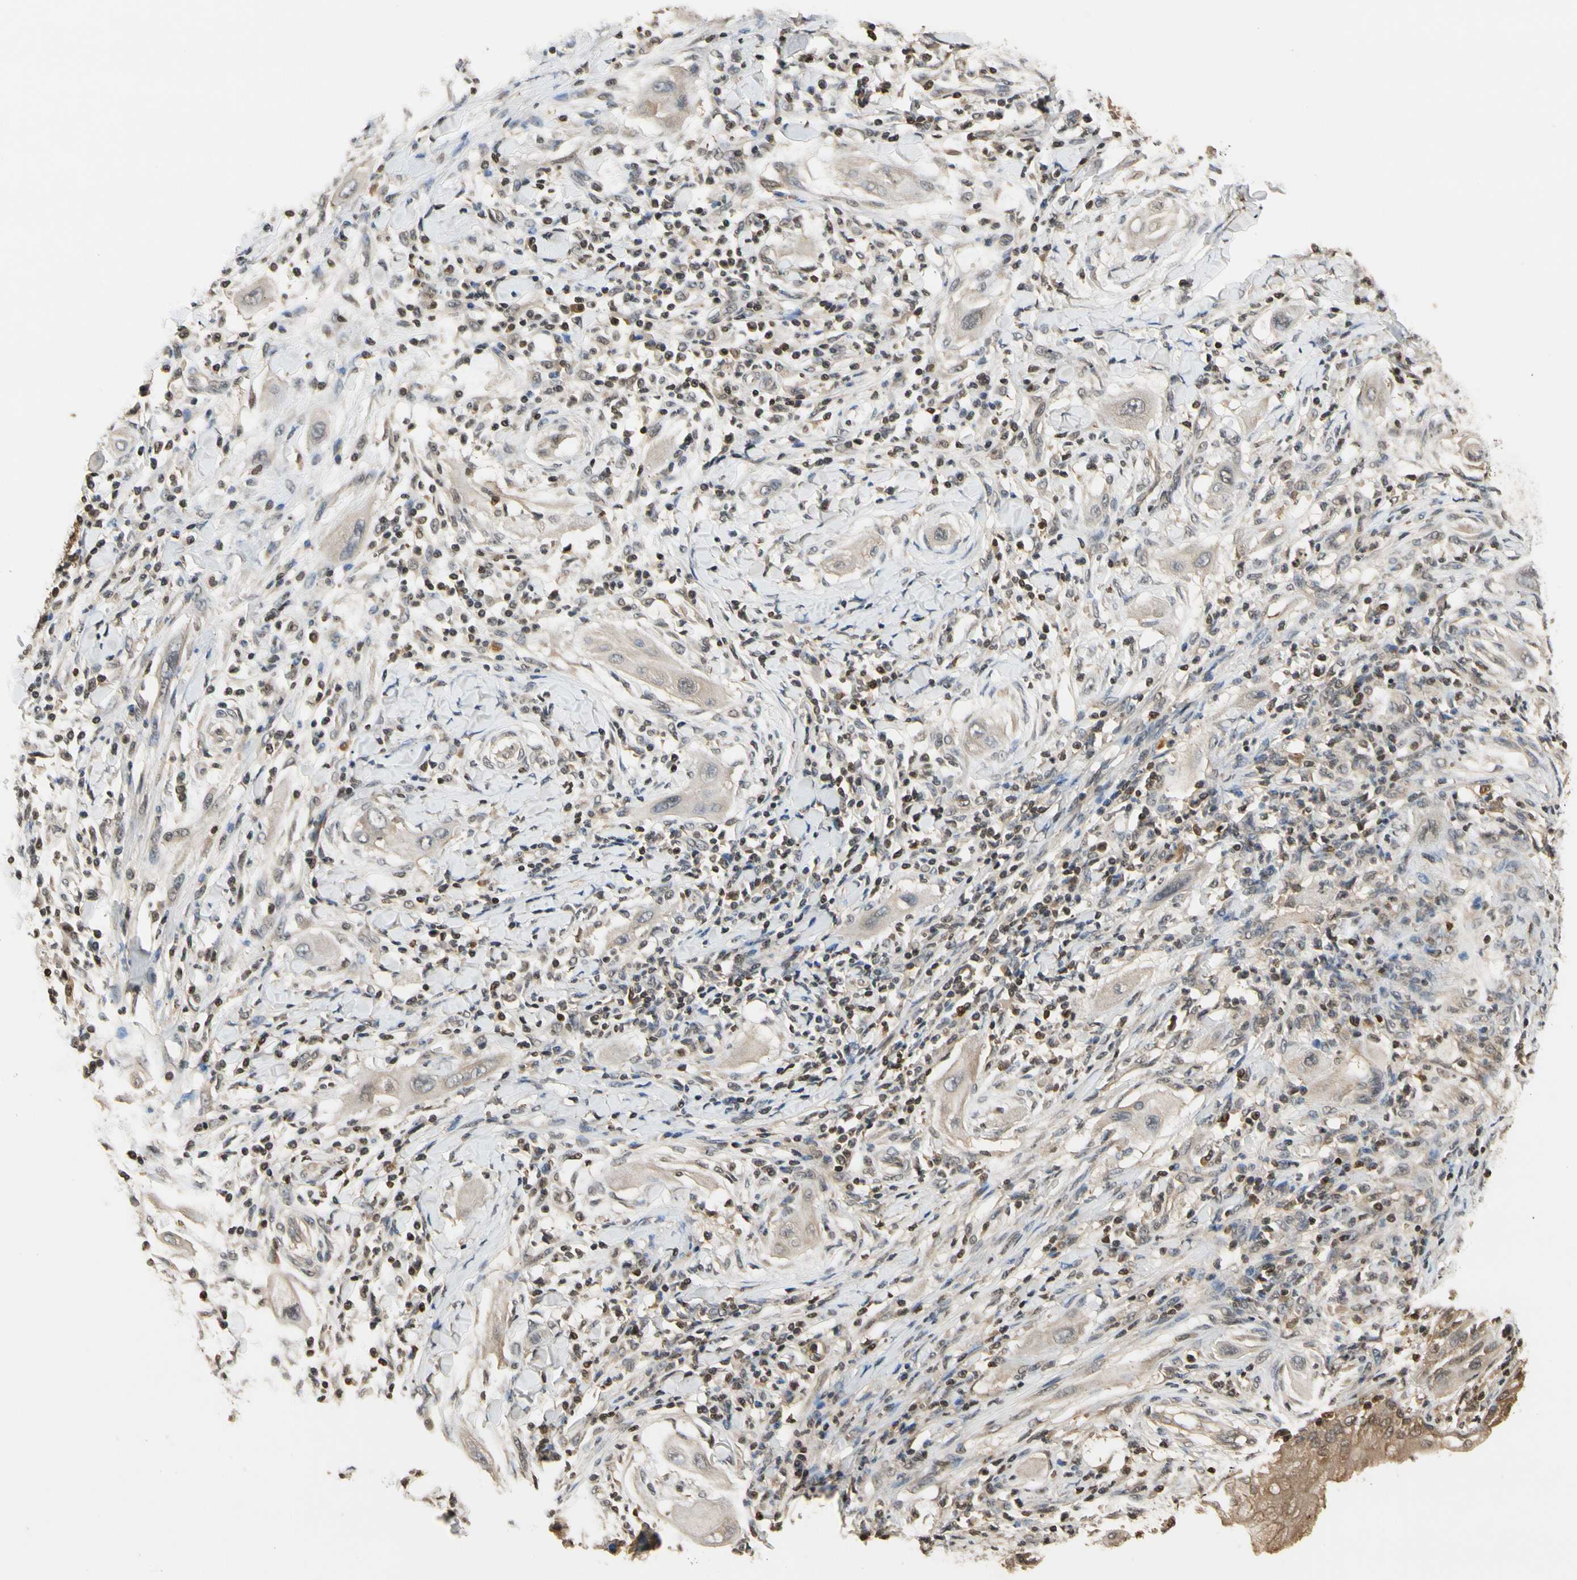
{"staining": {"intensity": "weak", "quantity": ">75%", "location": "cytoplasmic/membranous"}, "tissue": "lung cancer", "cell_type": "Tumor cells", "image_type": "cancer", "snomed": [{"axis": "morphology", "description": "Squamous cell carcinoma, NOS"}, {"axis": "topography", "description": "Lung"}], "caption": "Lung cancer (squamous cell carcinoma) stained with a brown dye reveals weak cytoplasmic/membranous positive expression in approximately >75% of tumor cells.", "gene": "SOD1", "patient": {"sex": "female", "age": 47}}